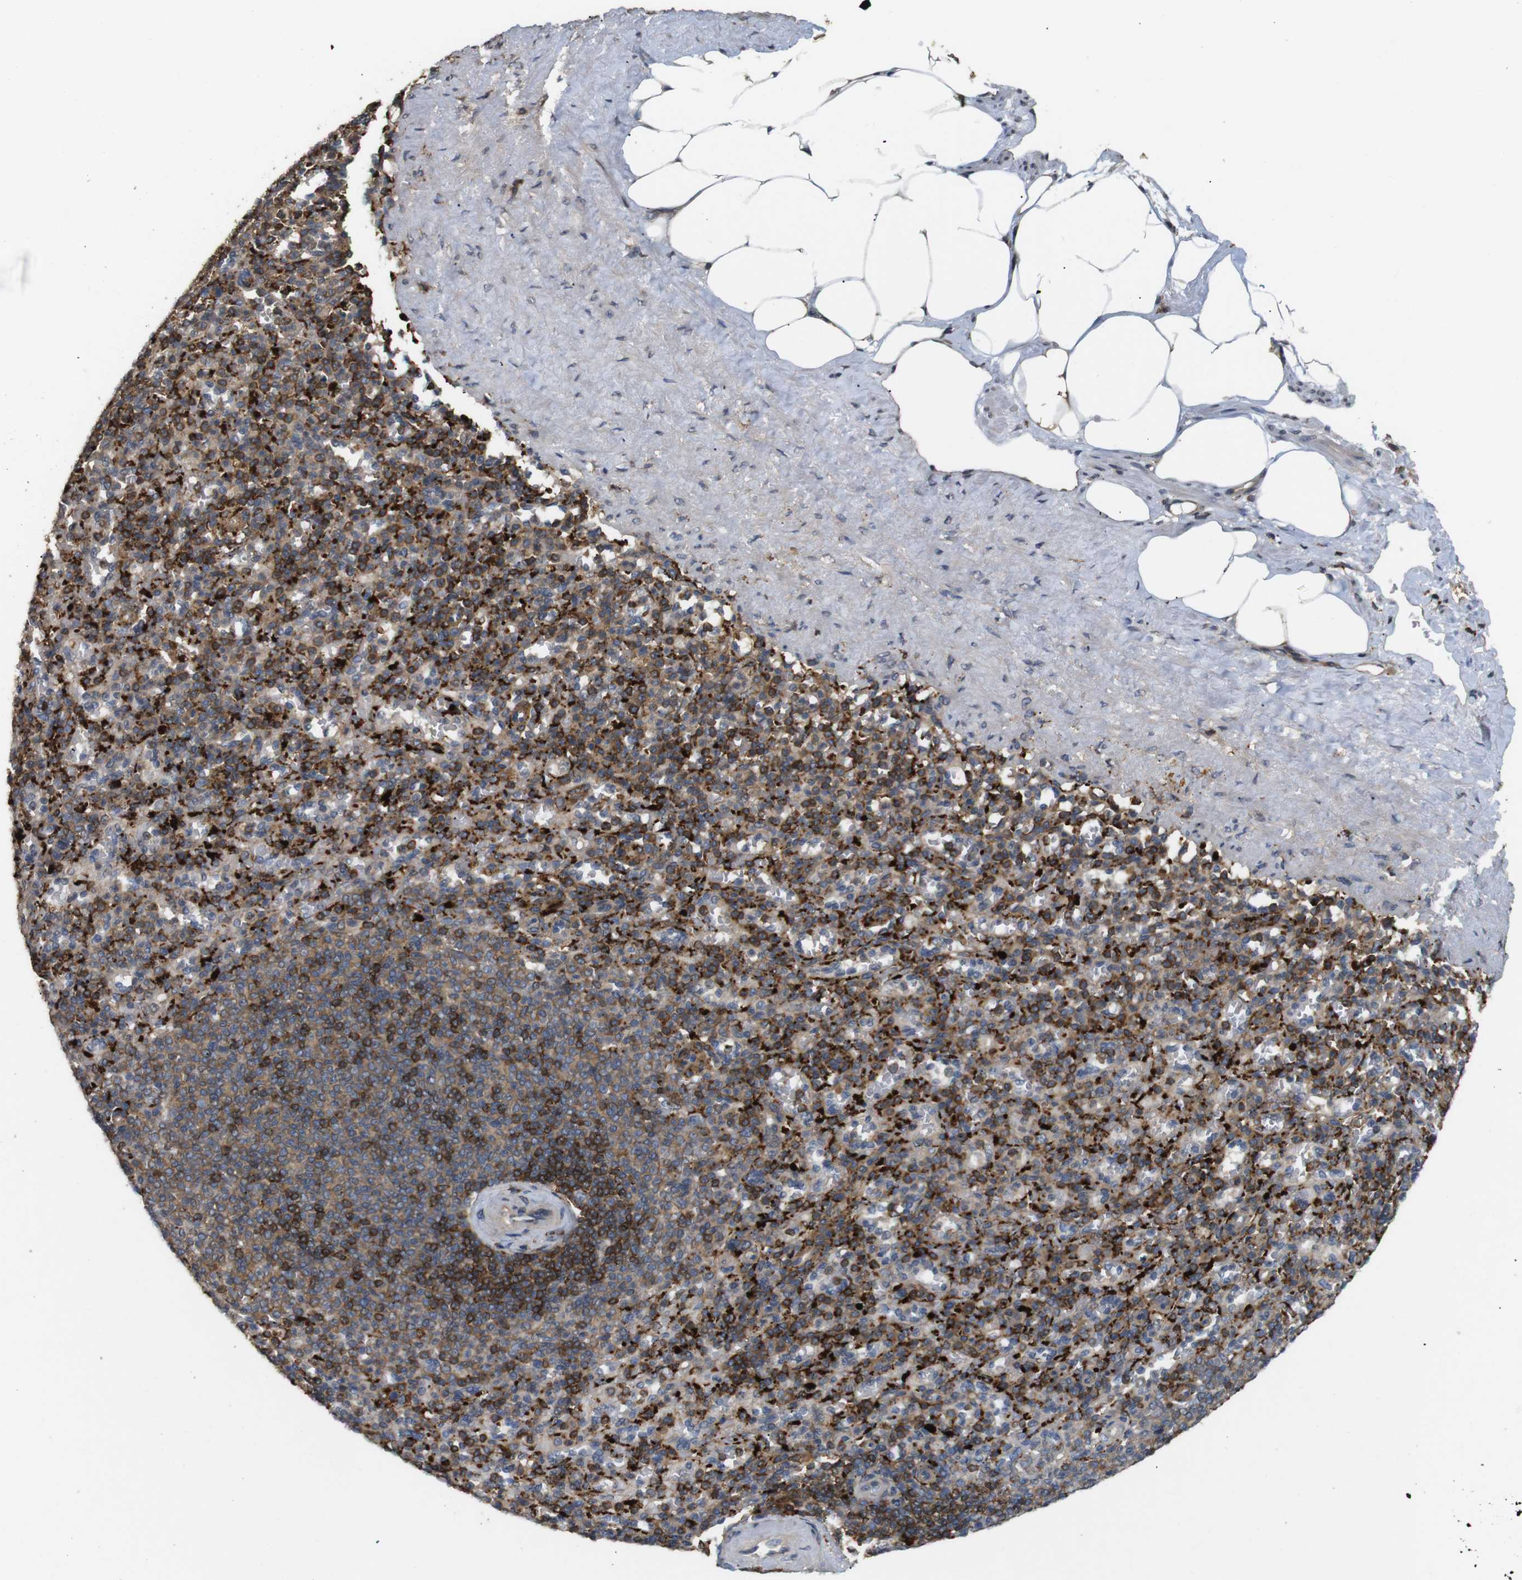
{"staining": {"intensity": "strong", "quantity": "25%-75%", "location": "cytoplasmic/membranous"}, "tissue": "spleen", "cell_type": "Cells in red pulp", "image_type": "normal", "snomed": [{"axis": "morphology", "description": "Normal tissue, NOS"}, {"axis": "topography", "description": "Spleen"}], "caption": "DAB (3,3'-diaminobenzidine) immunohistochemical staining of unremarkable human spleen reveals strong cytoplasmic/membranous protein staining in approximately 25%-75% of cells in red pulp. (DAB IHC, brown staining for protein, blue staining for nuclei).", "gene": "KSR1", "patient": {"sex": "female", "age": 74}}